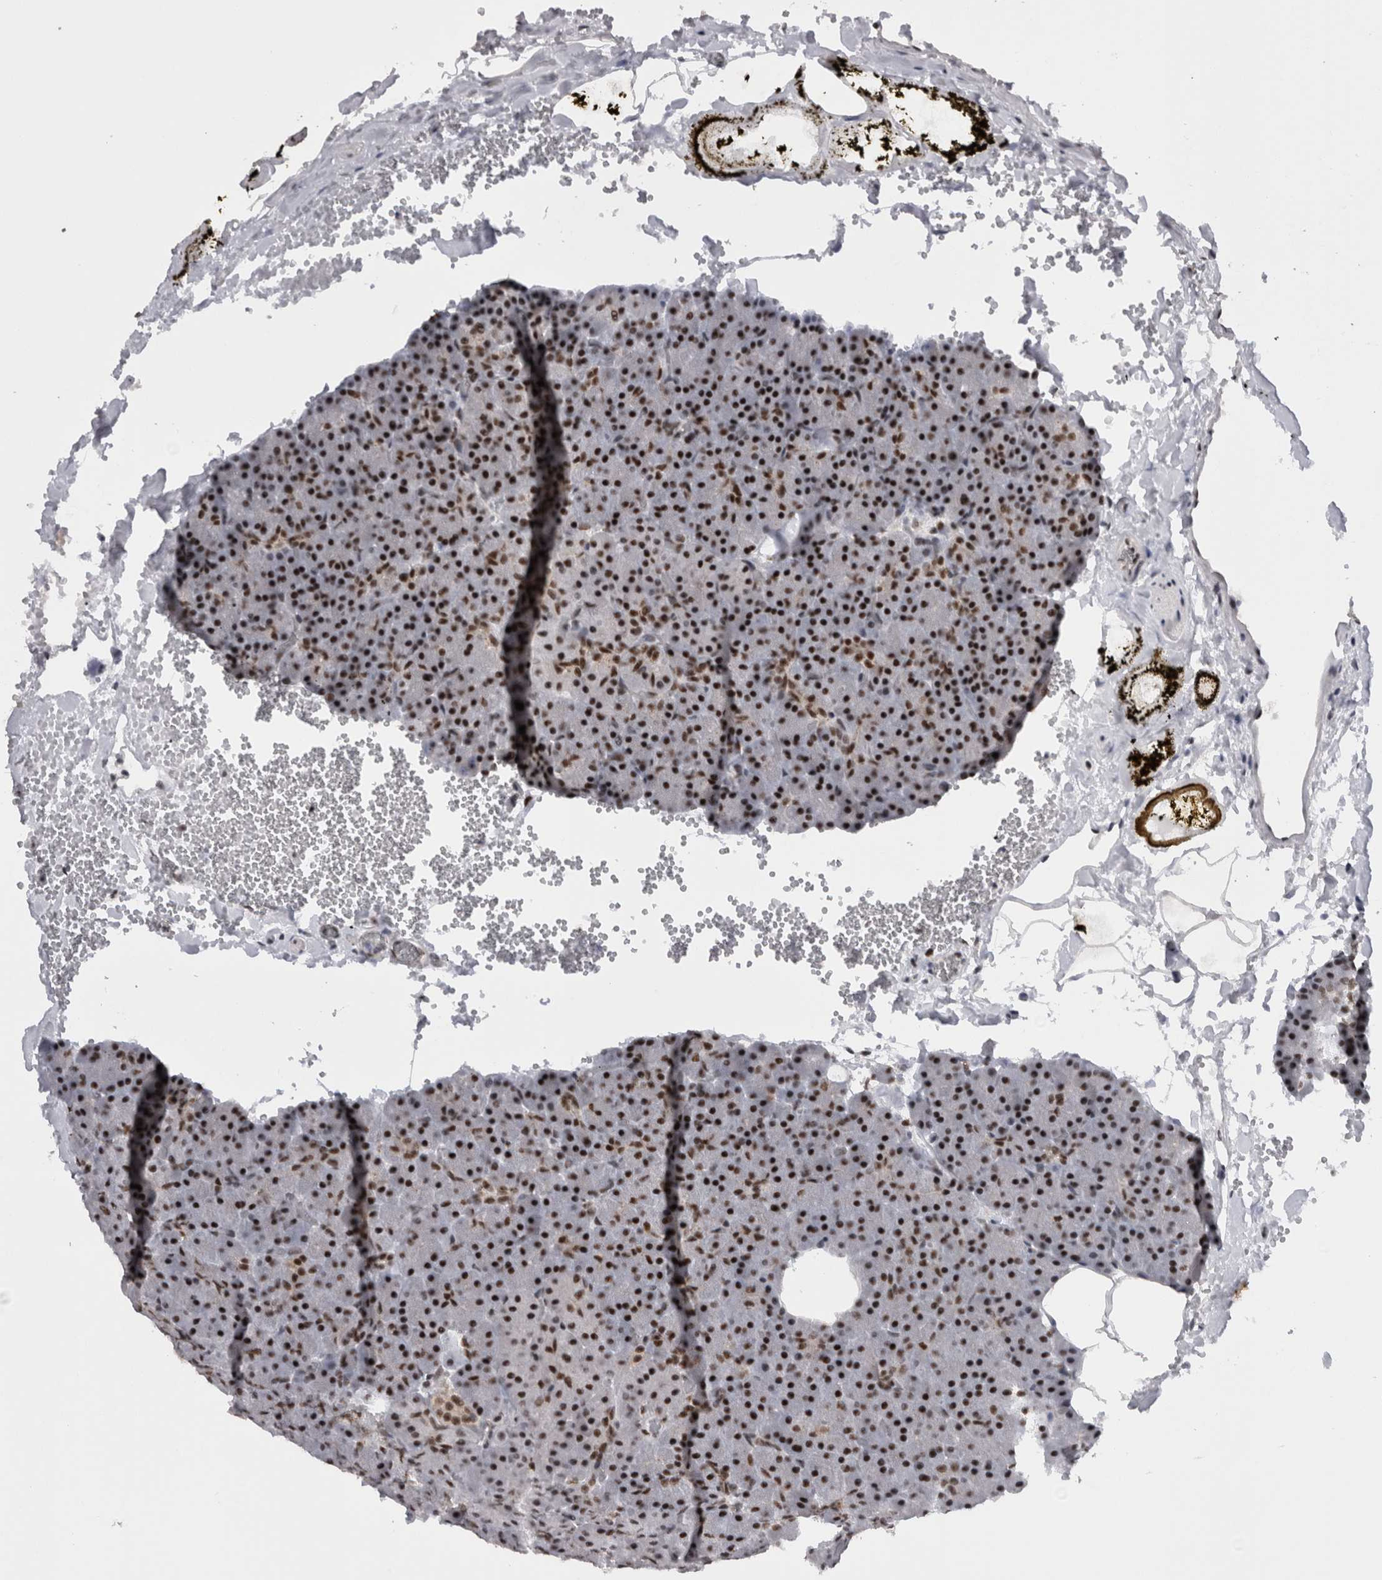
{"staining": {"intensity": "strong", "quantity": ">75%", "location": "nuclear"}, "tissue": "pancreas", "cell_type": "Exocrine glandular cells", "image_type": "normal", "snomed": [{"axis": "morphology", "description": "Normal tissue, NOS"}, {"axis": "morphology", "description": "Carcinoid, malignant, NOS"}, {"axis": "topography", "description": "Pancreas"}], "caption": "A brown stain highlights strong nuclear expression of a protein in exocrine glandular cells of benign human pancreas.", "gene": "CDK11A", "patient": {"sex": "female", "age": 35}}